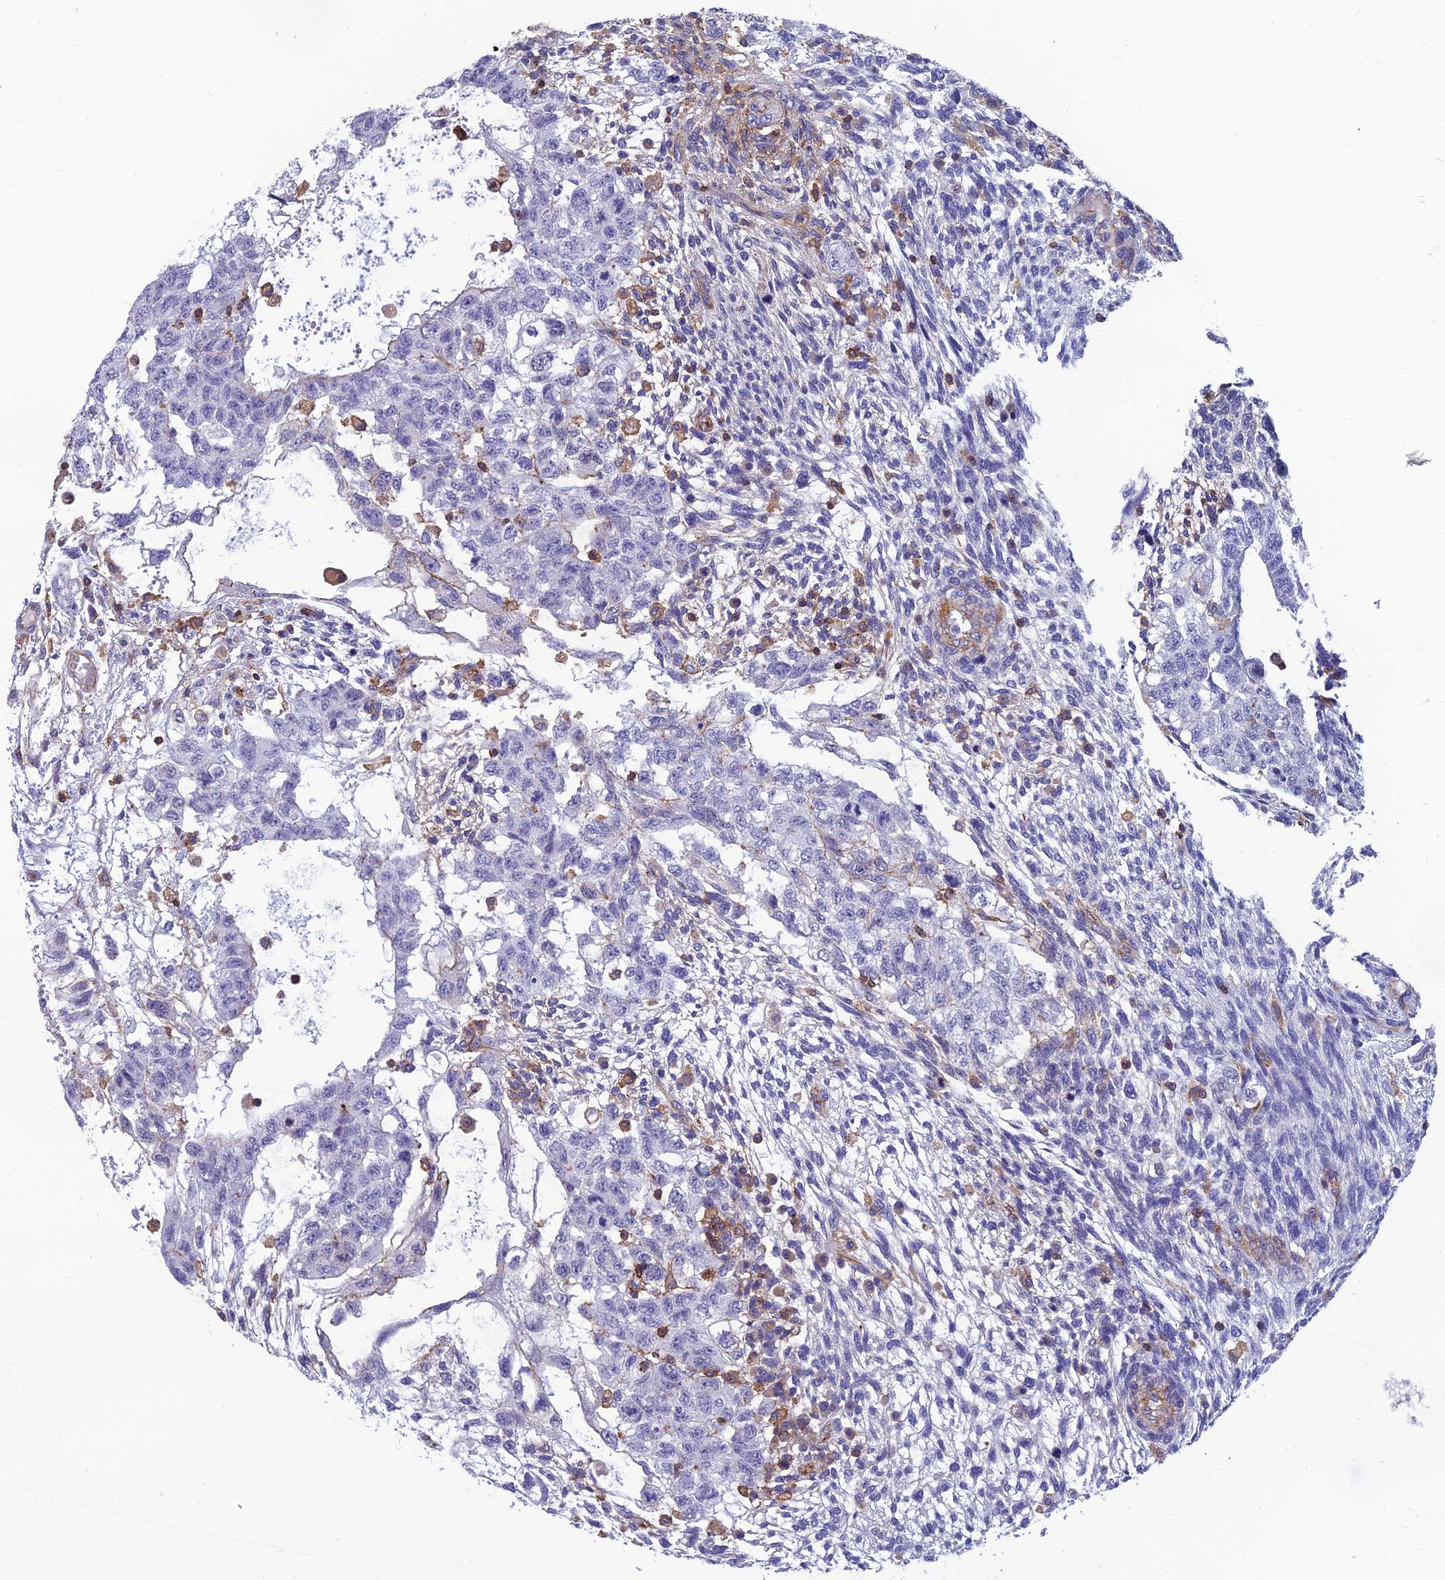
{"staining": {"intensity": "negative", "quantity": "none", "location": "none"}, "tissue": "testis cancer", "cell_type": "Tumor cells", "image_type": "cancer", "snomed": [{"axis": "morphology", "description": "Normal tissue, NOS"}, {"axis": "morphology", "description": "Carcinoma, Embryonal, NOS"}, {"axis": "topography", "description": "Testis"}], "caption": "A high-resolution photomicrograph shows immunohistochemistry staining of testis cancer, which displays no significant expression in tumor cells.", "gene": "PPP1R18", "patient": {"sex": "male", "age": 36}}